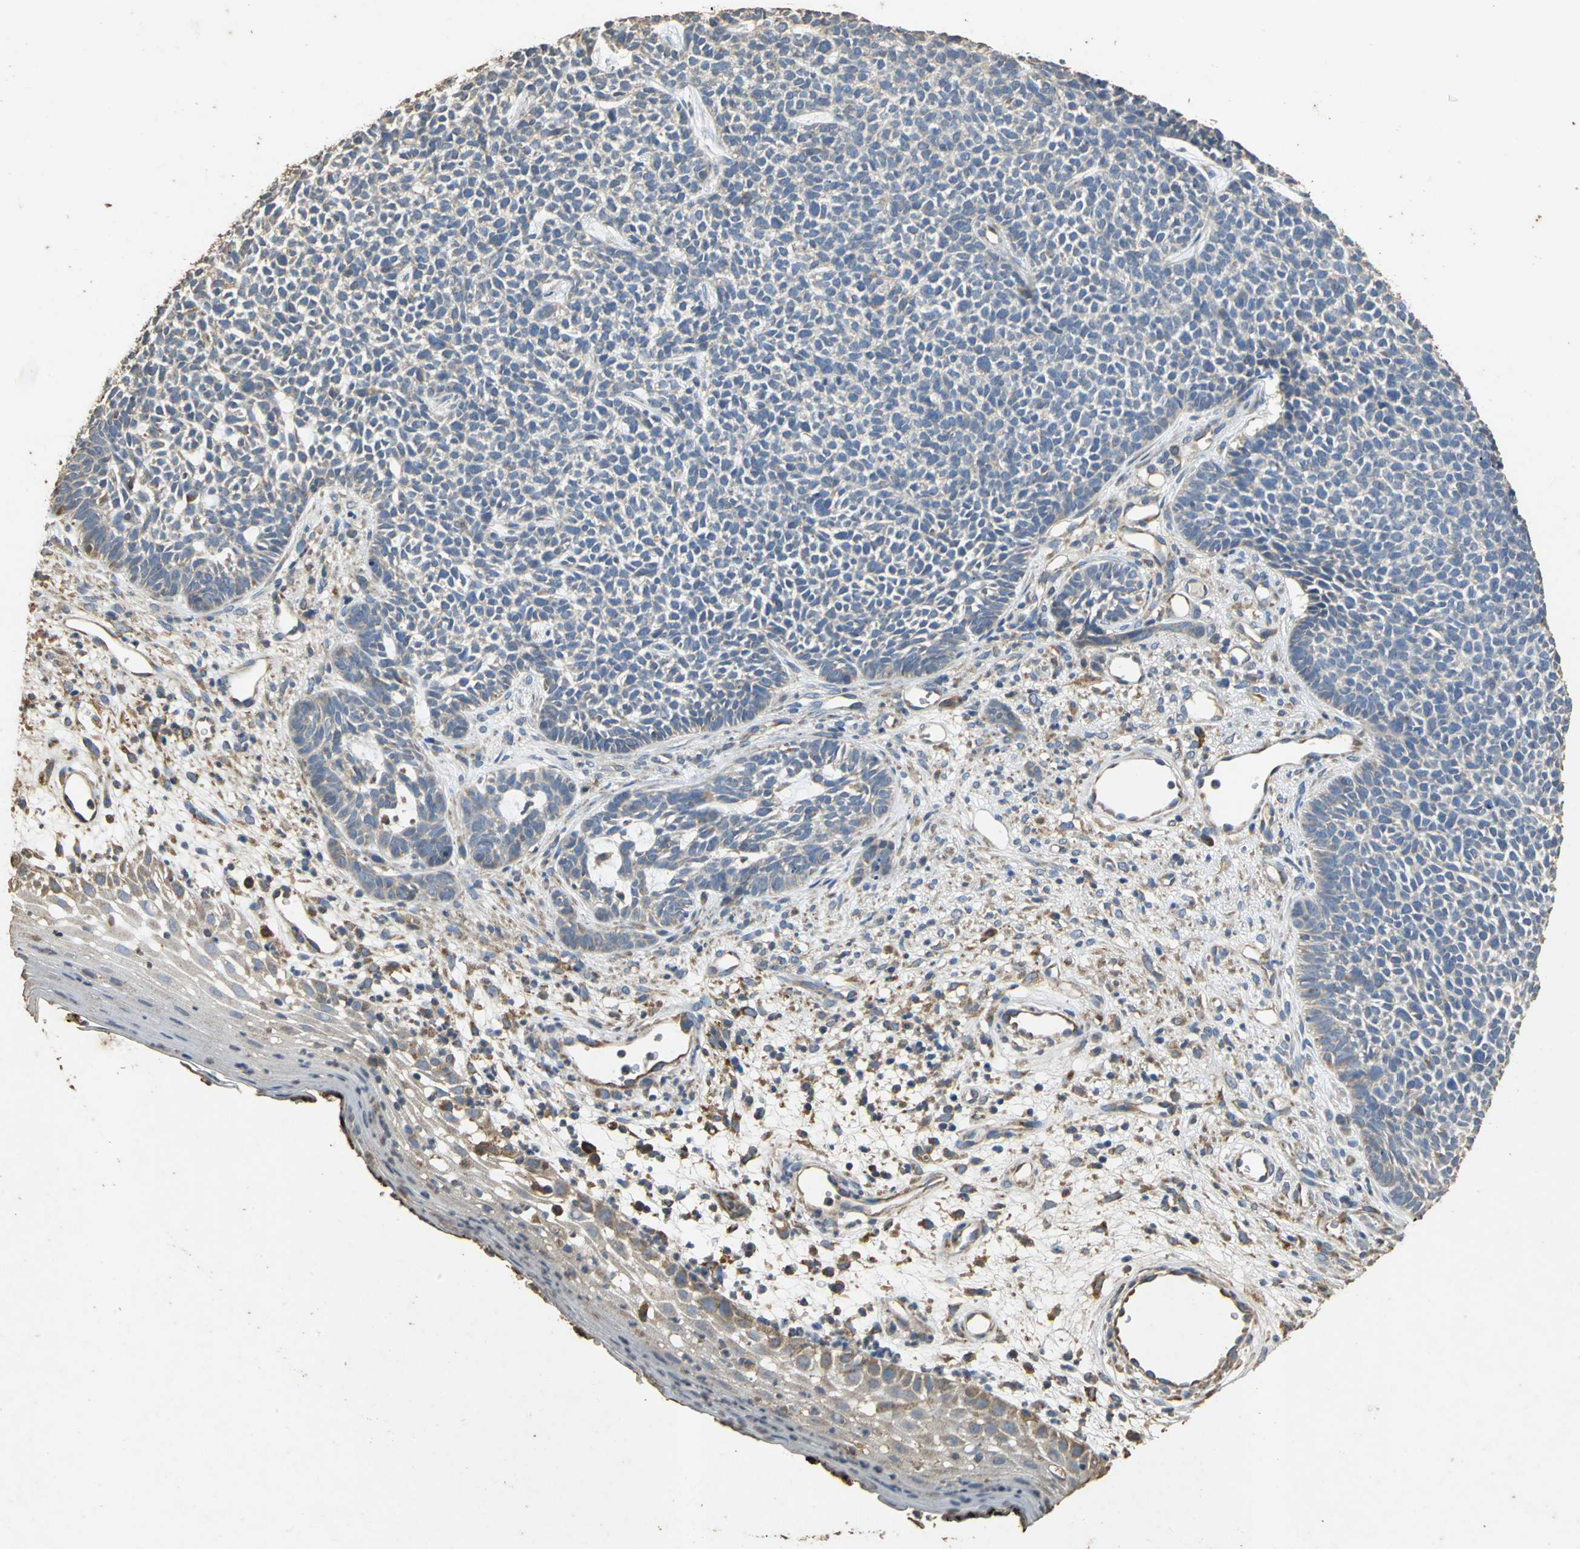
{"staining": {"intensity": "negative", "quantity": "none", "location": "none"}, "tissue": "skin cancer", "cell_type": "Tumor cells", "image_type": "cancer", "snomed": [{"axis": "morphology", "description": "Basal cell carcinoma"}, {"axis": "topography", "description": "Skin"}], "caption": "Immunohistochemical staining of human basal cell carcinoma (skin) exhibits no significant expression in tumor cells.", "gene": "ACSL4", "patient": {"sex": "female", "age": 84}}